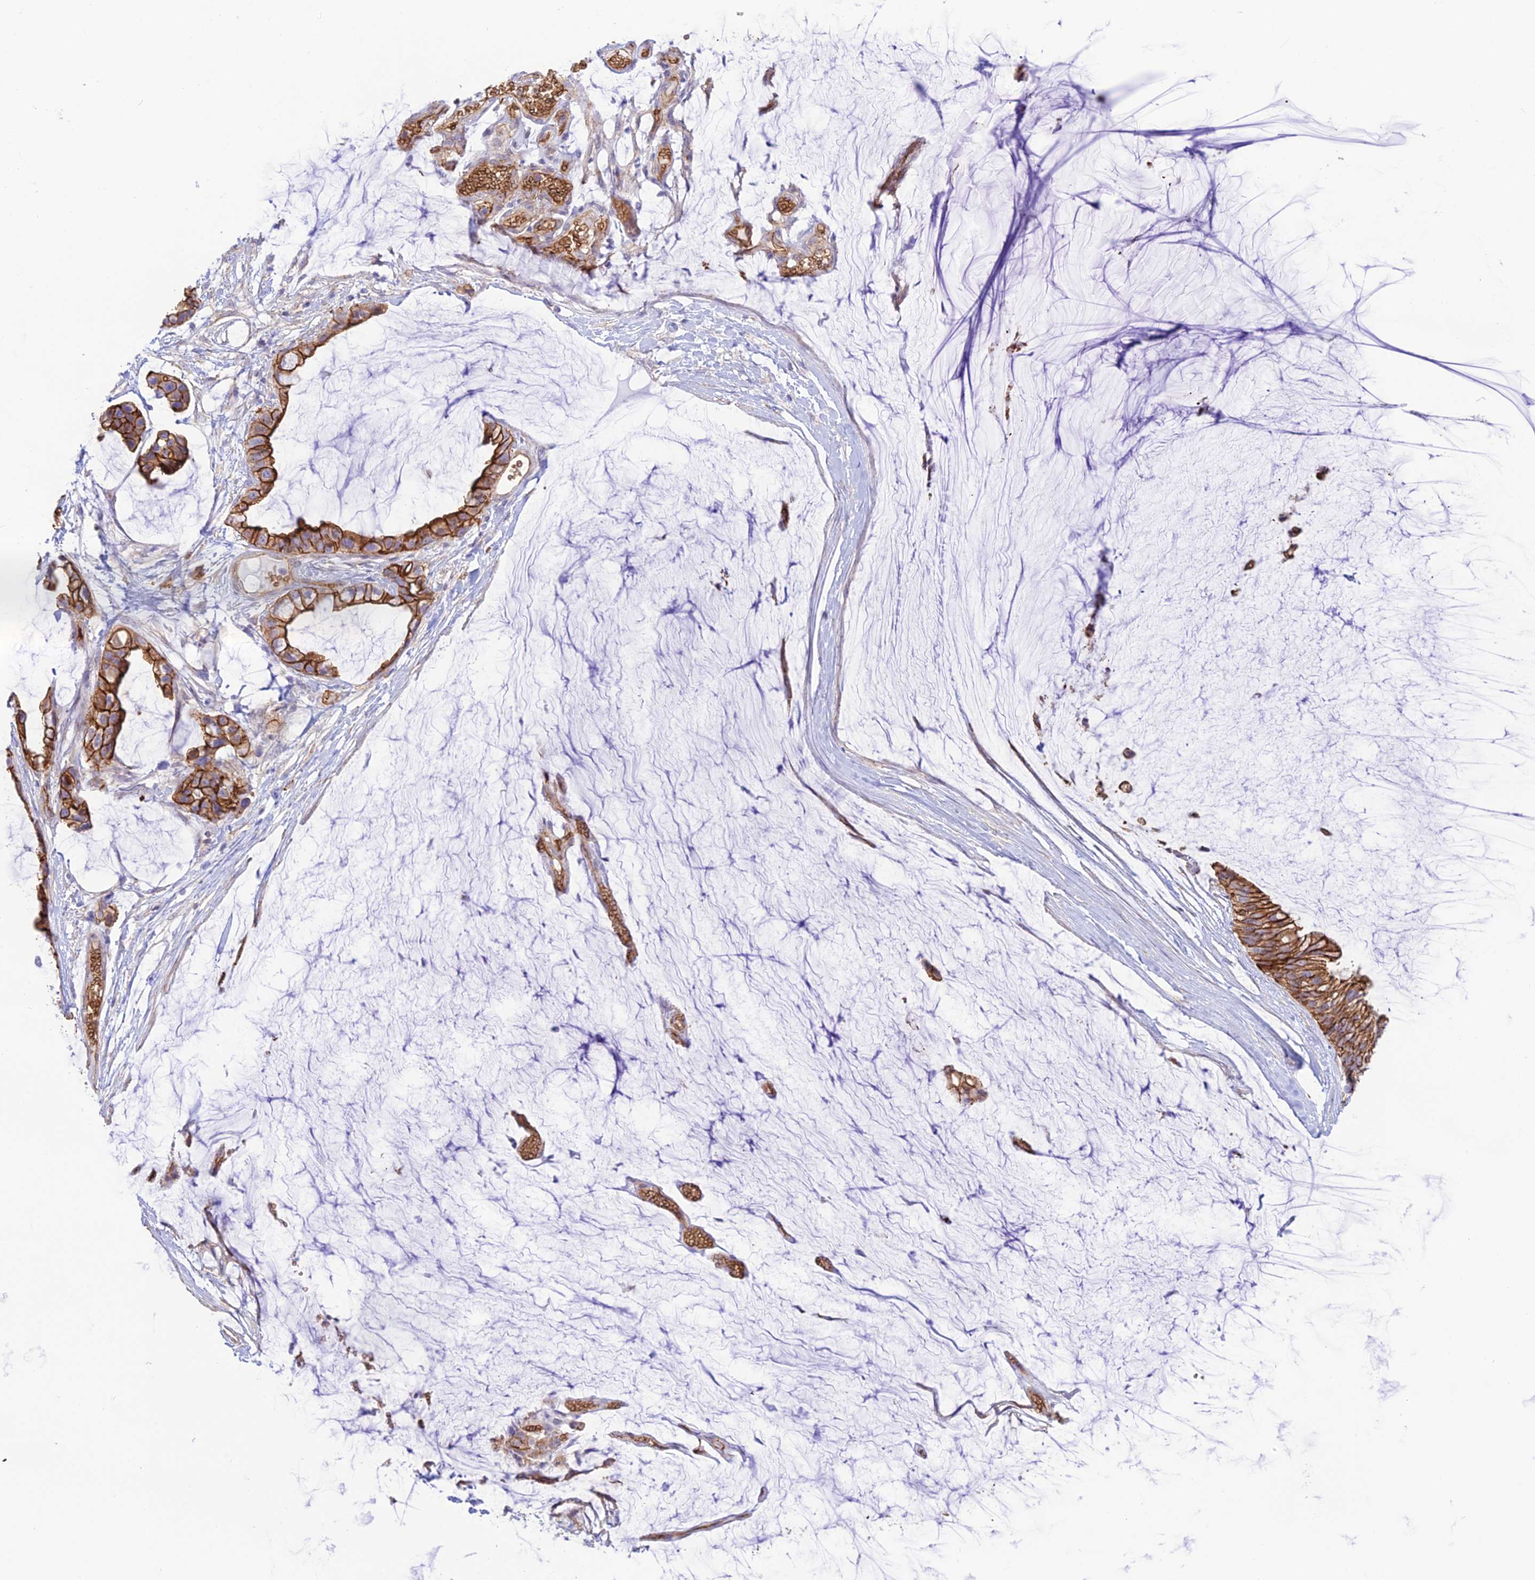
{"staining": {"intensity": "strong", "quantity": "25%-75%", "location": "cytoplasmic/membranous"}, "tissue": "ovarian cancer", "cell_type": "Tumor cells", "image_type": "cancer", "snomed": [{"axis": "morphology", "description": "Cystadenocarcinoma, mucinous, NOS"}, {"axis": "topography", "description": "Ovary"}], "caption": "DAB (3,3'-diaminobenzidine) immunohistochemical staining of ovarian cancer (mucinous cystadenocarcinoma) displays strong cytoplasmic/membranous protein expression in about 25%-75% of tumor cells.", "gene": "YPEL5", "patient": {"sex": "female", "age": 39}}